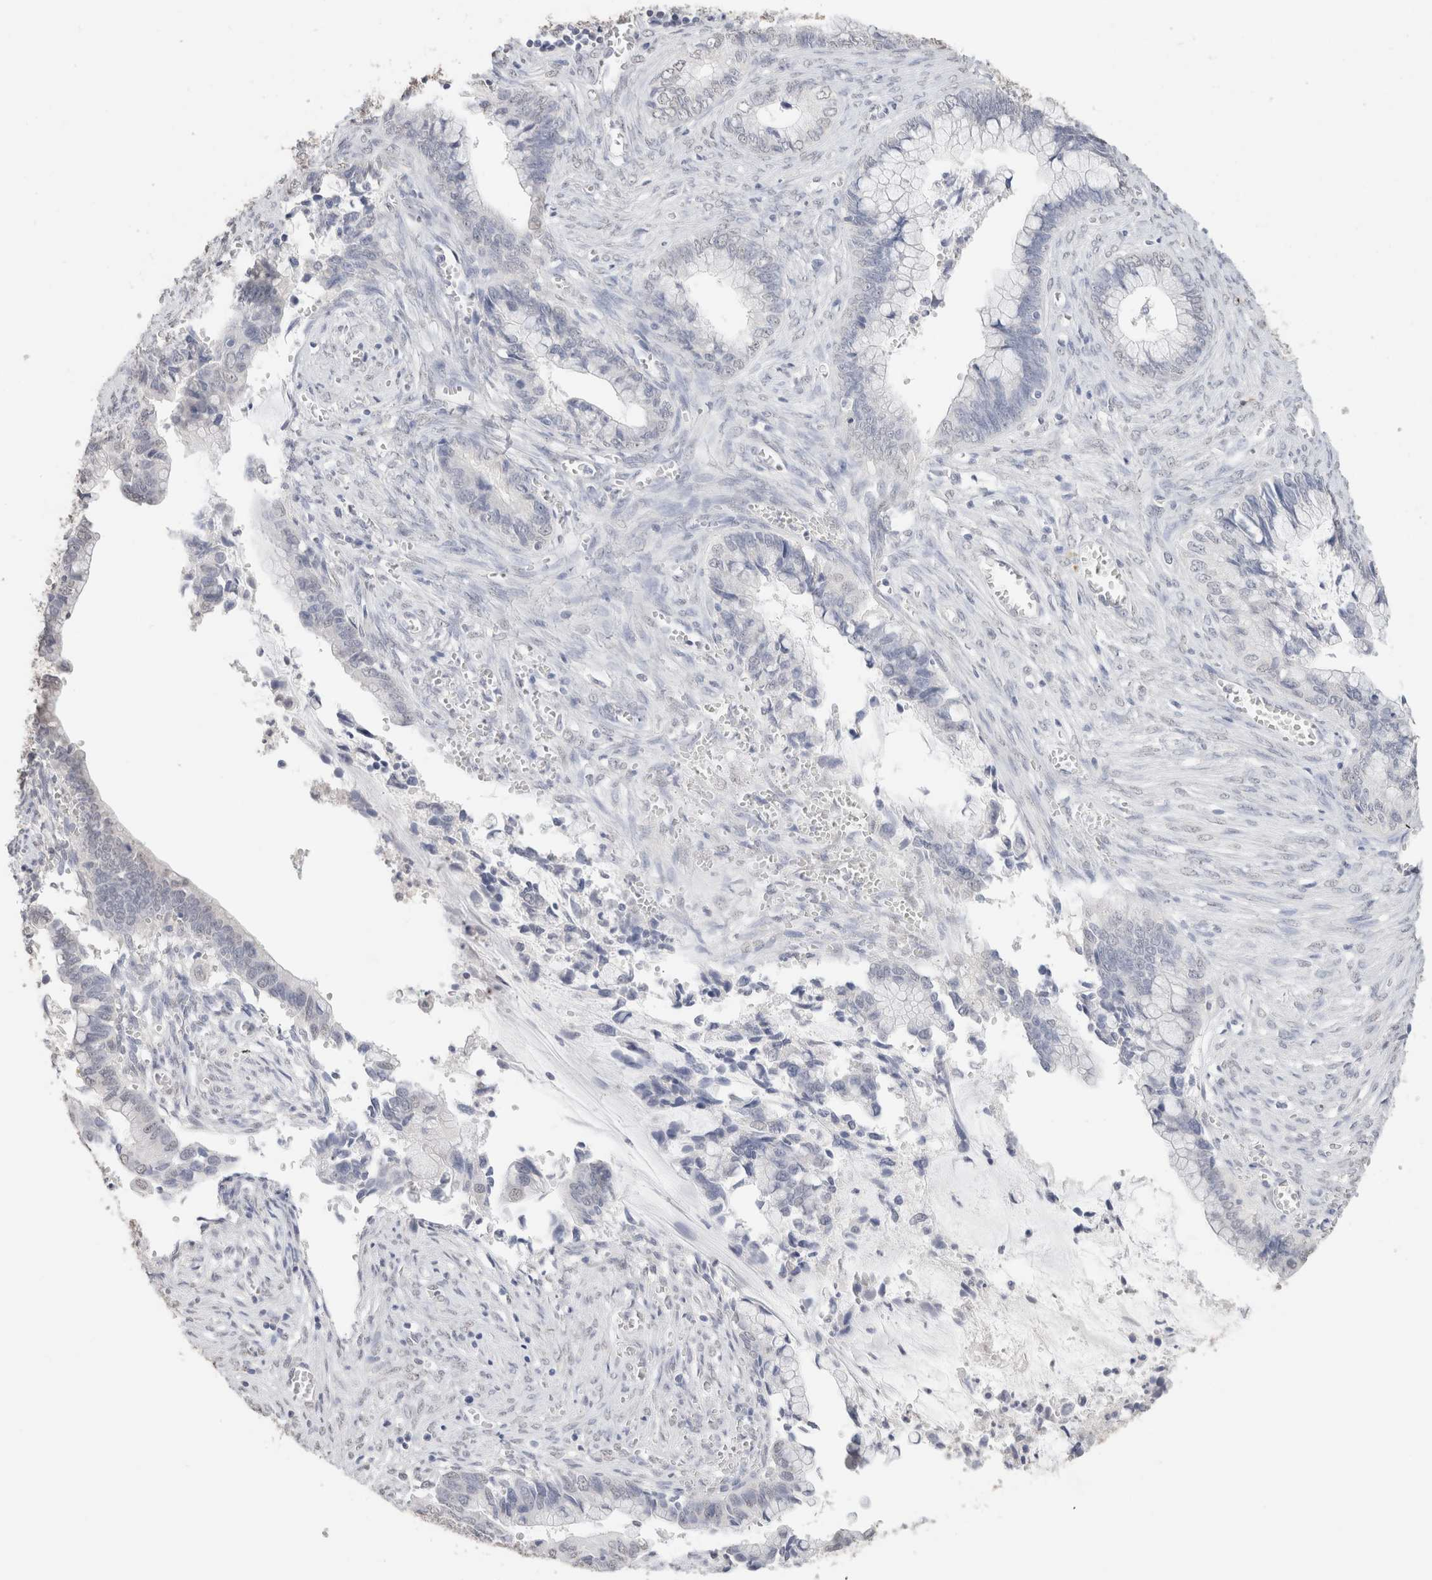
{"staining": {"intensity": "negative", "quantity": "none", "location": "none"}, "tissue": "cervical cancer", "cell_type": "Tumor cells", "image_type": "cancer", "snomed": [{"axis": "morphology", "description": "Adenocarcinoma, NOS"}, {"axis": "topography", "description": "Cervix"}], "caption": "The image demonstrates no significant positivity in tumor cells of cervical adenocarcinoma.", "gene": "CD80", "patient": {"sex": "female", "age": 44}}